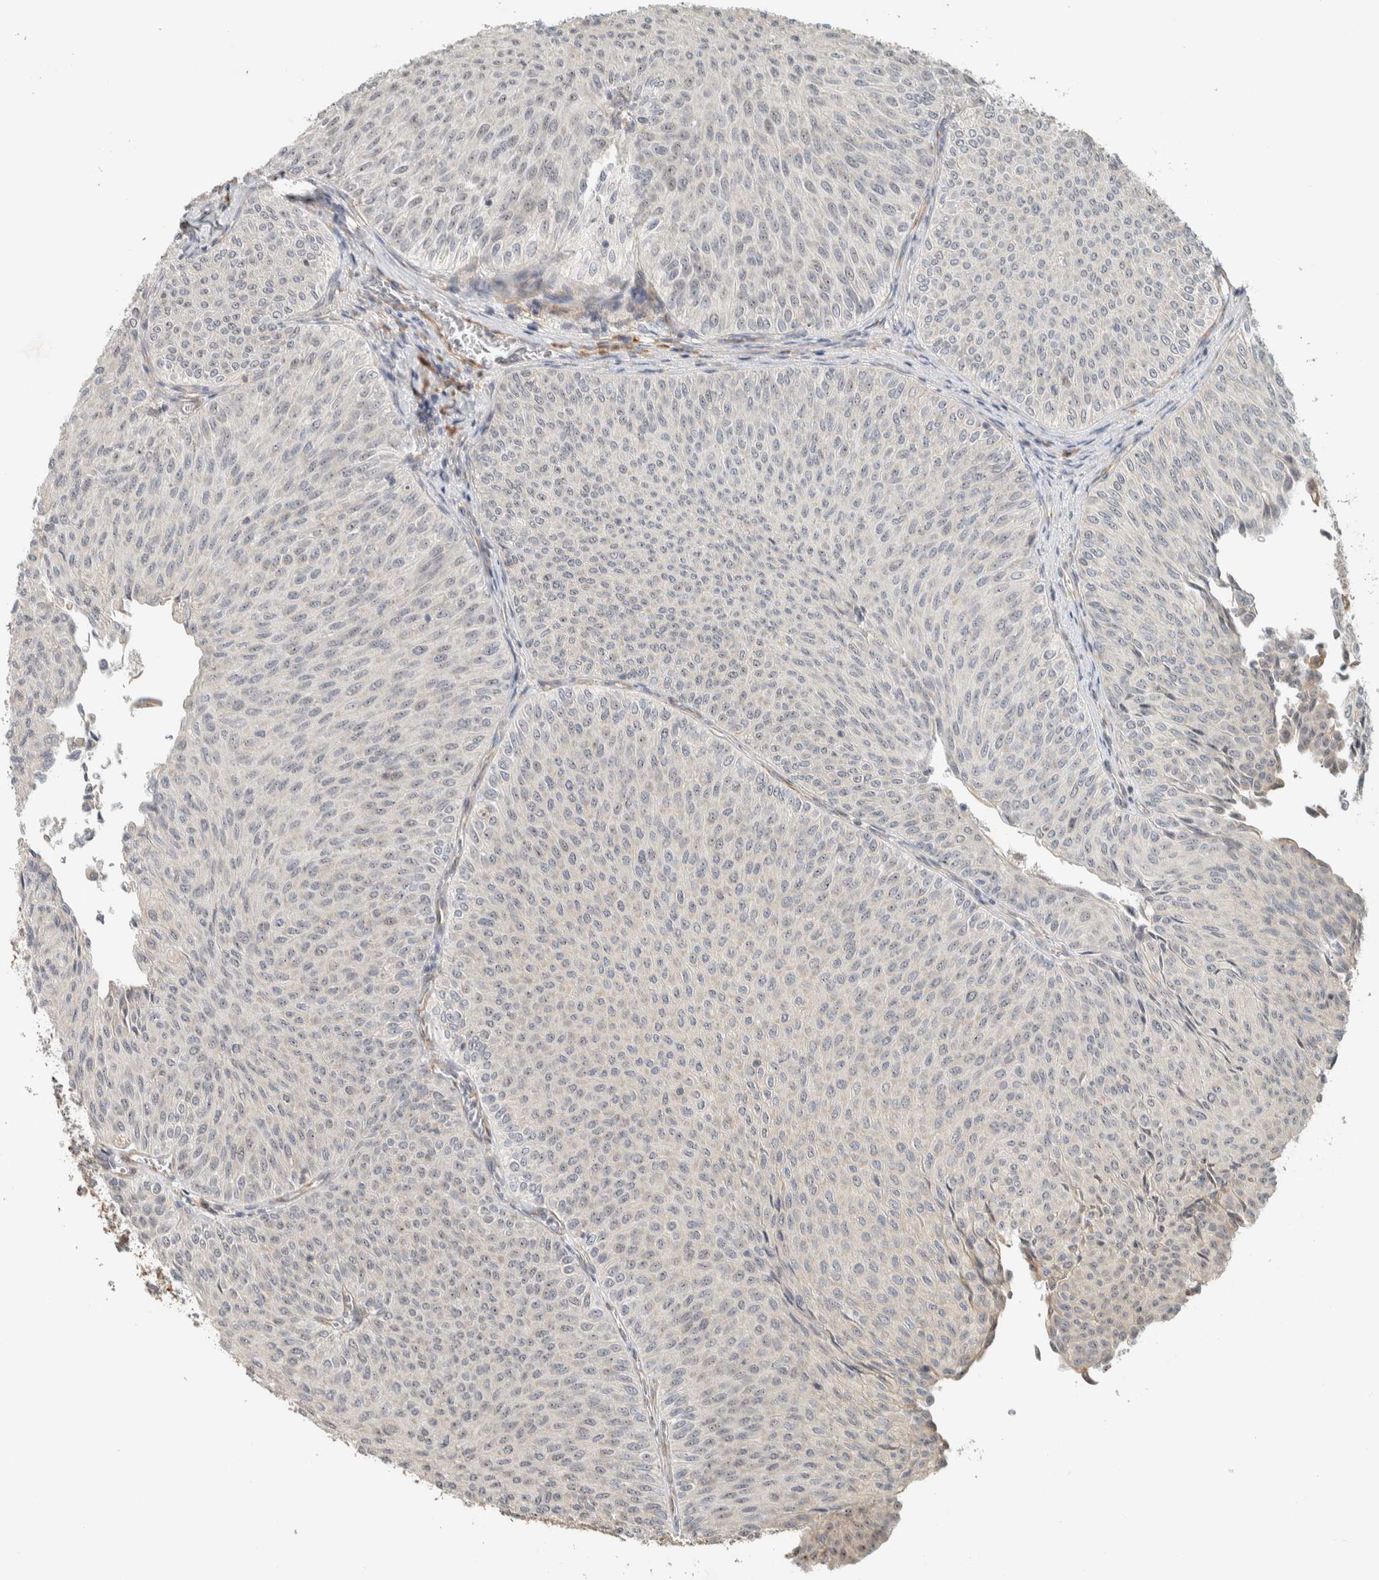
{"staining": {"intensity": "negative", "quantity": "none", "location": "none"}, "tissue": "urothelial cancer", "cell_type": "Tumor cells", "image_type": "cancer", "snomed": [{"axis": "morphology", "description": "Urothelial carcinoma, Low grade"}, {"axis": "topography", "description": "Urinary bladder"}], "caption": "There is no significant expression in tumor cells of urothelial cancer.", "gene": "KLHL40", "patient": {"sex": "male", "age": 78}}